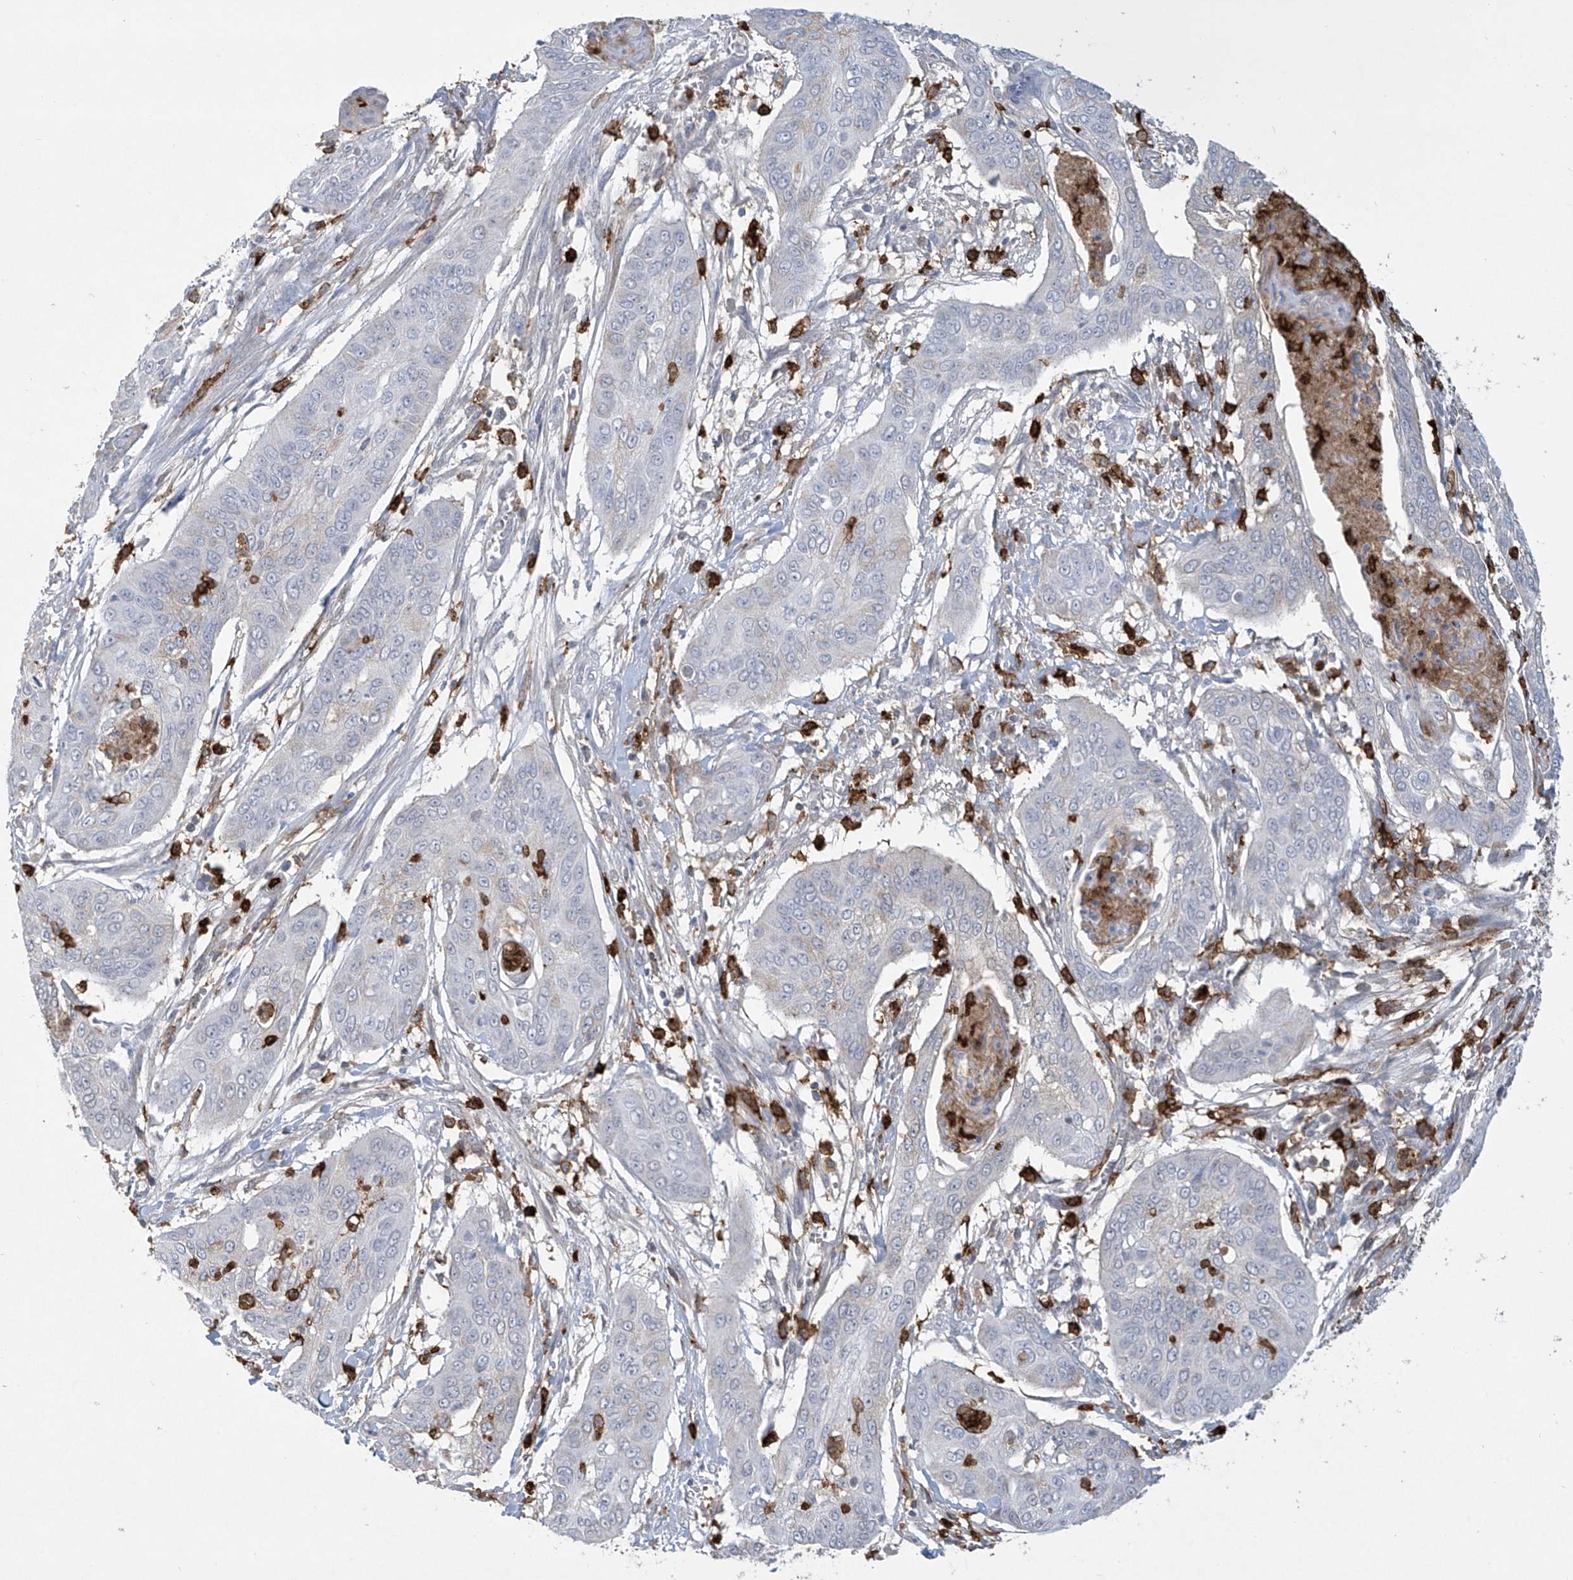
{"staining": {"intensity": "negative", "quantity": "none", "location": "none"}, "tissue": "cervical cancer", "cell_type": "Tumor cells", "image_type": "cancer", "snomed": [{"axis": "morphology", "description": "Squamous cell carcinoma, NOS"}, {"axis": "topography", "description": "Cervix"}], "caption": "Squamous cell carcinoma (cervical) was stained to show a protein in brown. There is no significant positivity in tumor cells.", "gene": "FCGR3A", "patient": {"sex": "female", "age": 39}}